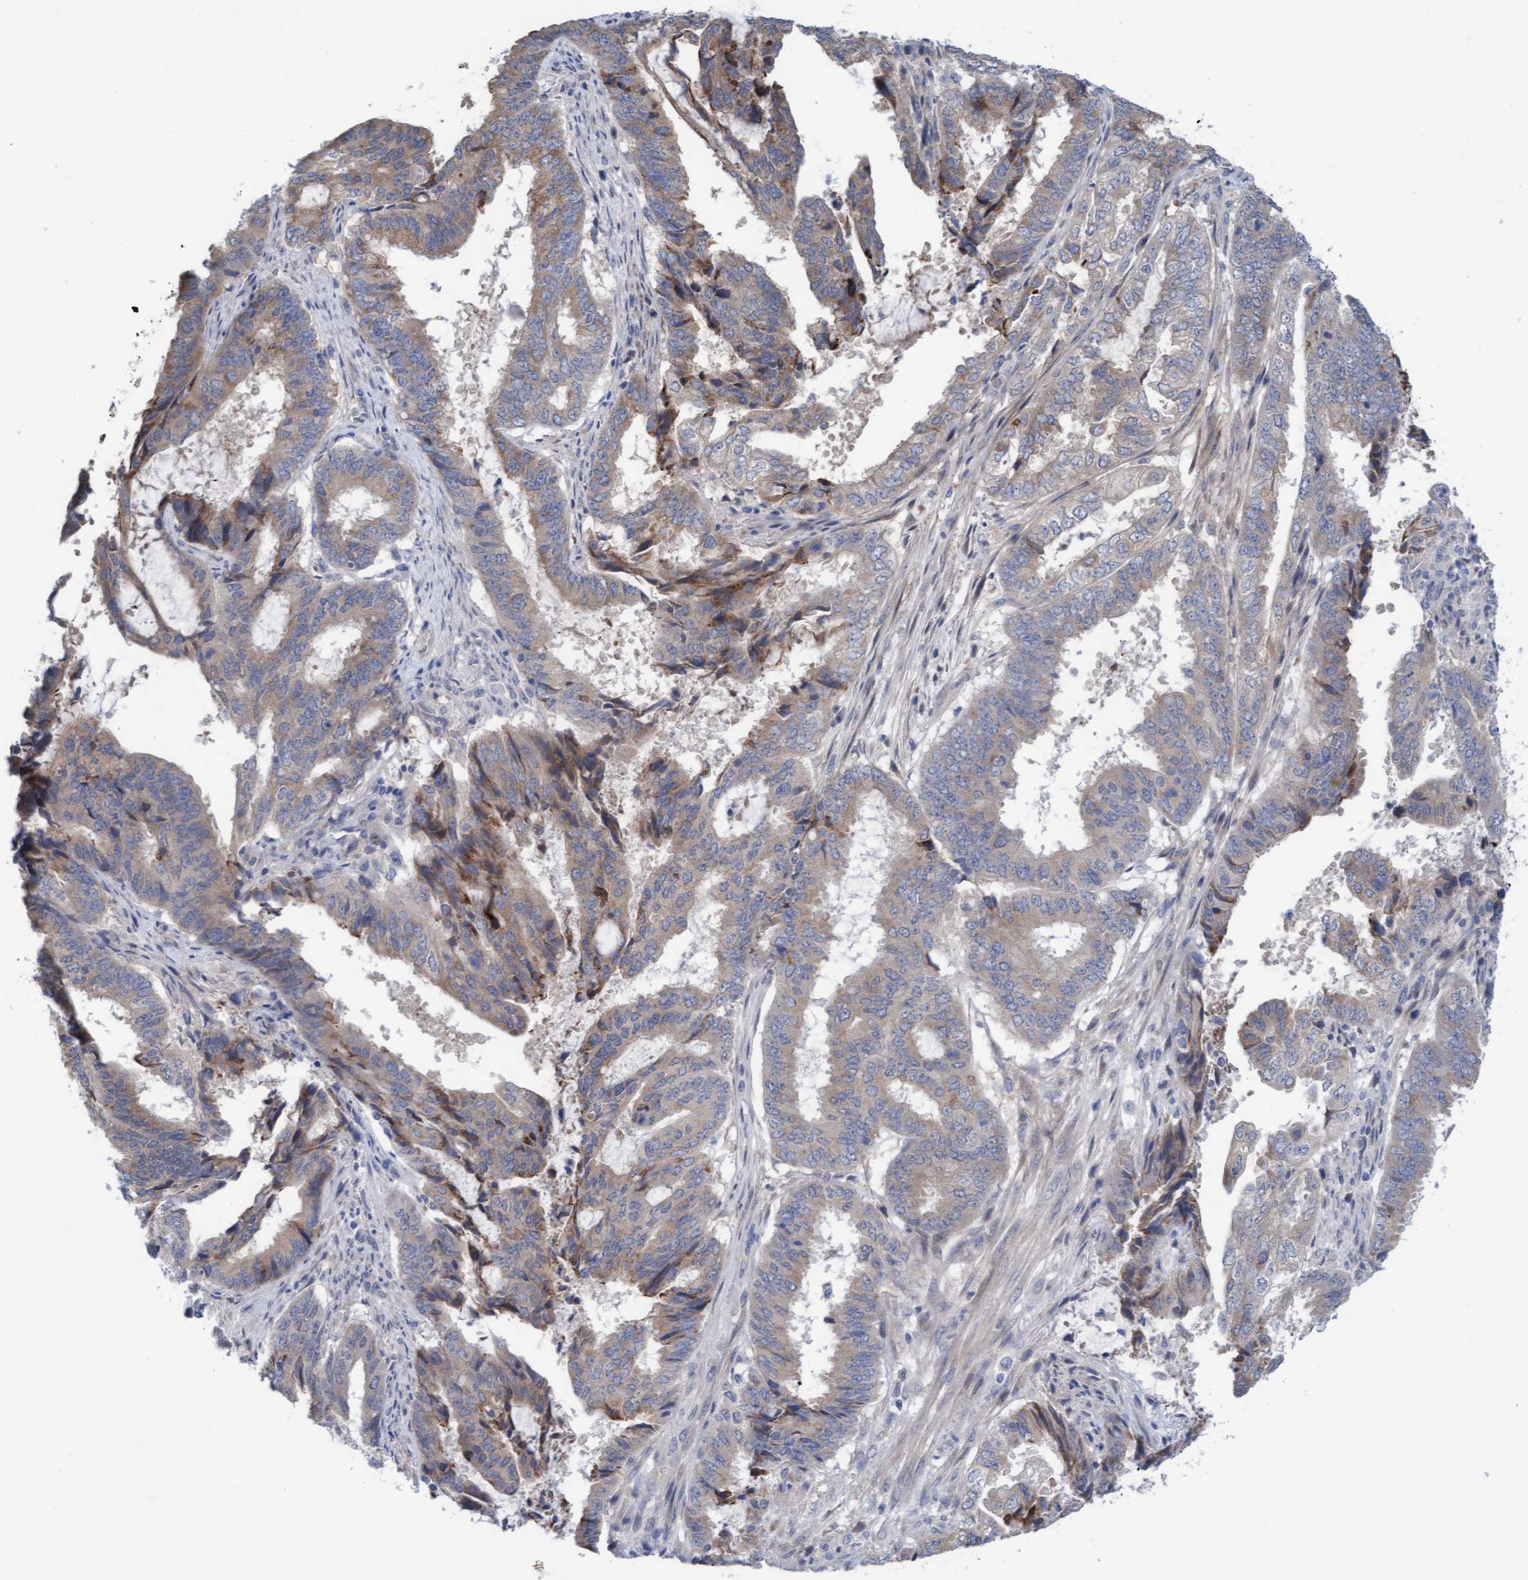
{"staining": {"intensity": "weak", "quantity": ">75%", "location": "cytoplasmic/membranous"}, "tissue": "endometrial cancer", "cell_type": "Tumor cells", "image_type": "cancer", "snomed": [{"axis": "morphology", "description": "Adenocarcinoma, NOS"}, {"axis": "topography", "description": "Endometrium"}], "caption": "This image displays endometrial cancer (adenocarcinoma) stained with immunohistochemistry (IHC) to label a protein in brown. The cytoplasmic/membranous of tumor cells show weak positivity for the protein. Nuclei are counter-stained blue.", "gene": "PLCD1", "patient": {"sex": "female", "age": 51}}